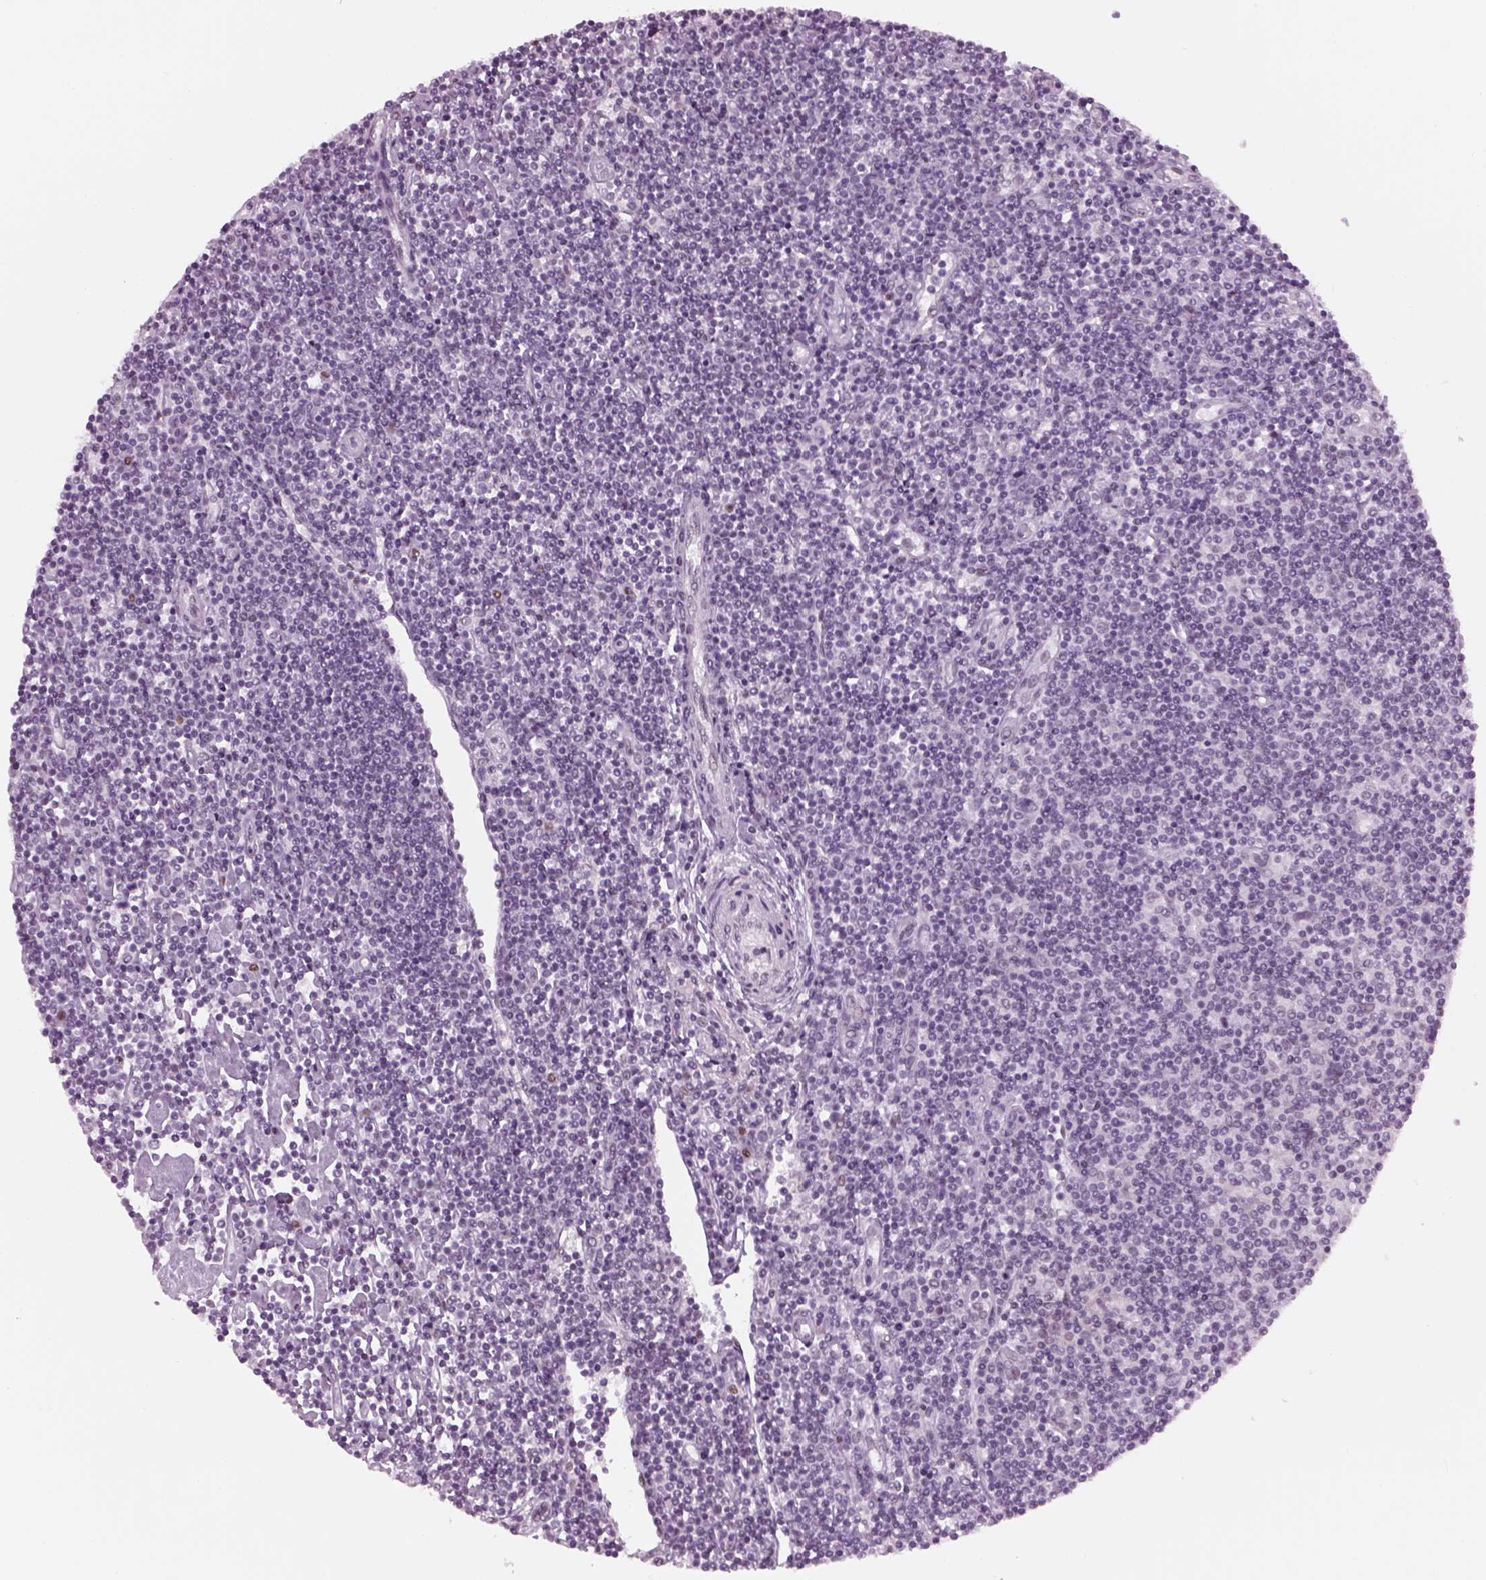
{"staining": {"intensity": "negative", "quantity": "none", "location": "none"}, "tissue": "lymphoma", "cell_type": "Tumor cells", "image_type": "cancer", "snomed": [{"axis": "morphology", "description": "Hodgkin's disease, NOS"}, {"axis": "topography", "description": "Lymph node"}], "caption": "Photomicrograph shows no significant protein staining in tumor cells of lymphoma. (Immunohistochemistry, brightfield microscopy, high magnification).", "gene": "KCNG2", "patient": {"sex": "male", "age": 40}}